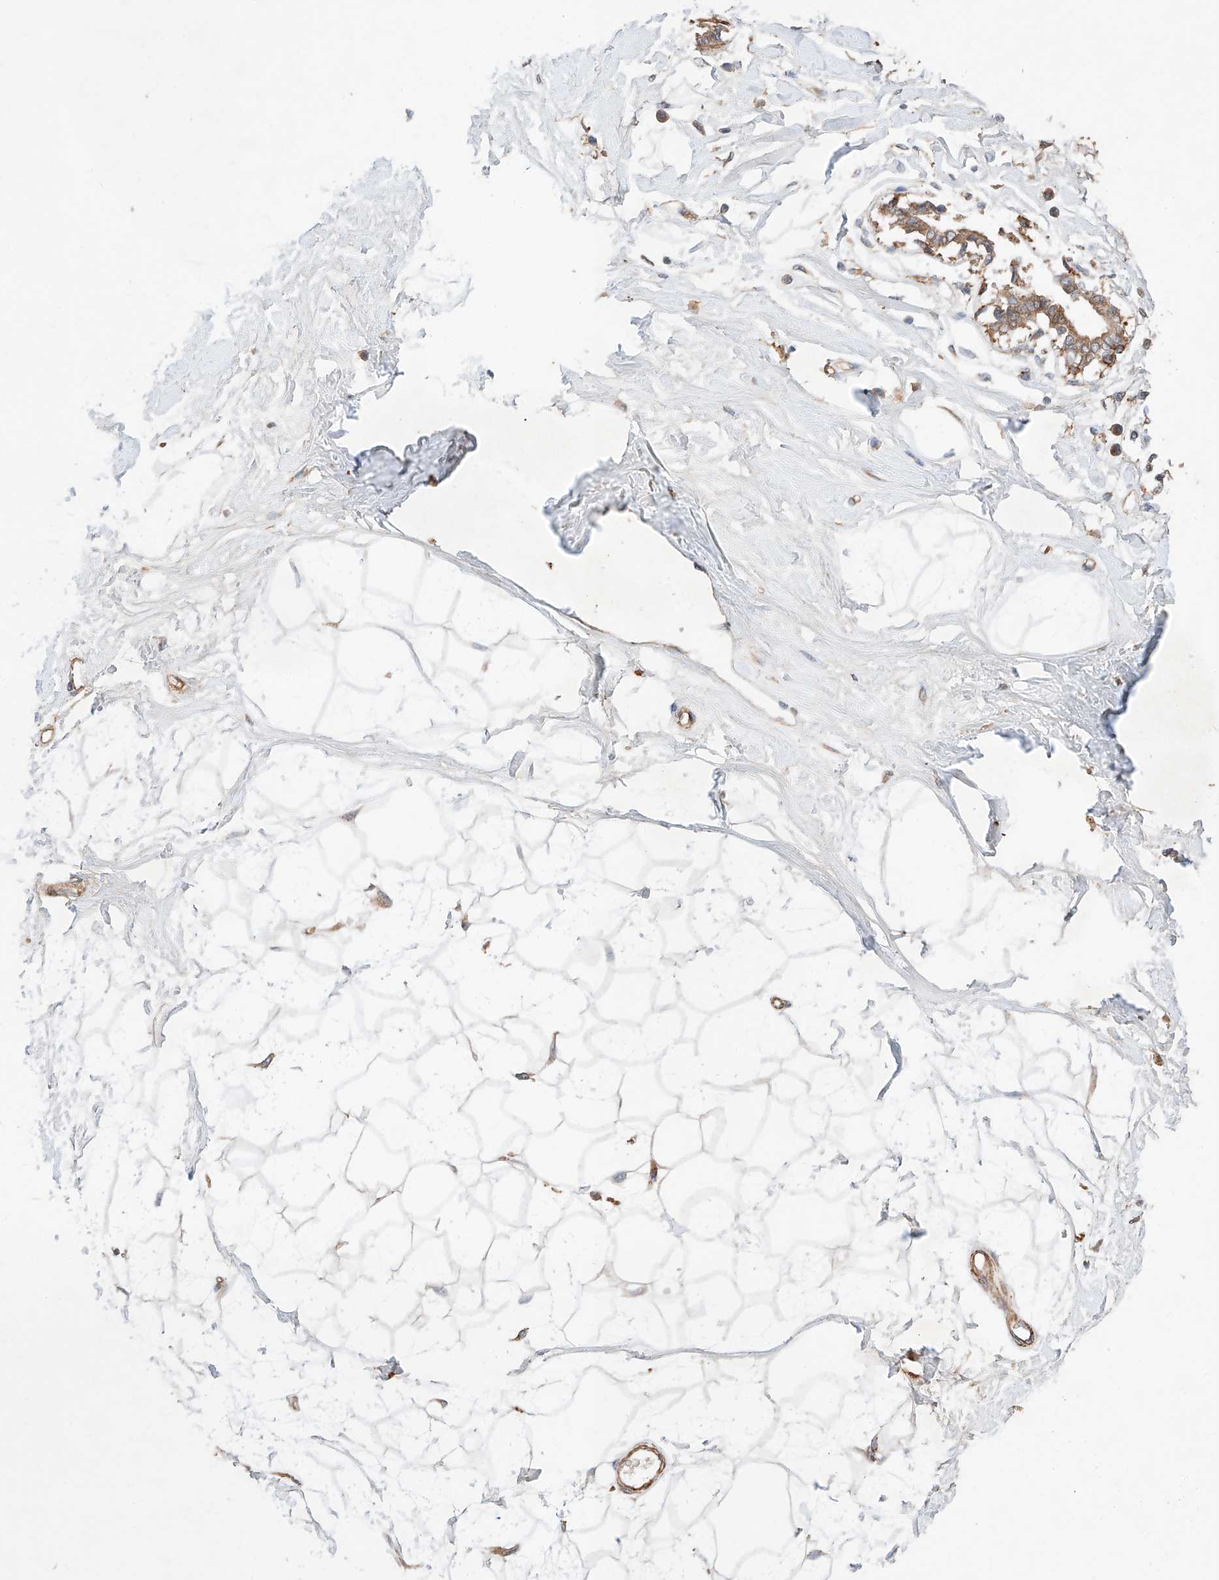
{"staining": {"intensity": "moderate", "quantity": "<25%", "location": "cytoplasmic/membranous"}, "tissue": "breast", "cell_type": "Adipocytes", "image_type": "normal", "snomed": [{"axis": "morphology", "description": "Normal tissue, NOS"}, {"axis": "topography", "description": "Breast"}], "caption": "The image demonstrates a brown stain indicating the presence of a protein in the cytoplasmic/membranous of adipocytes in breast.", "gene": "RAB23", "patient": {"sex": "female", "age": 45}}